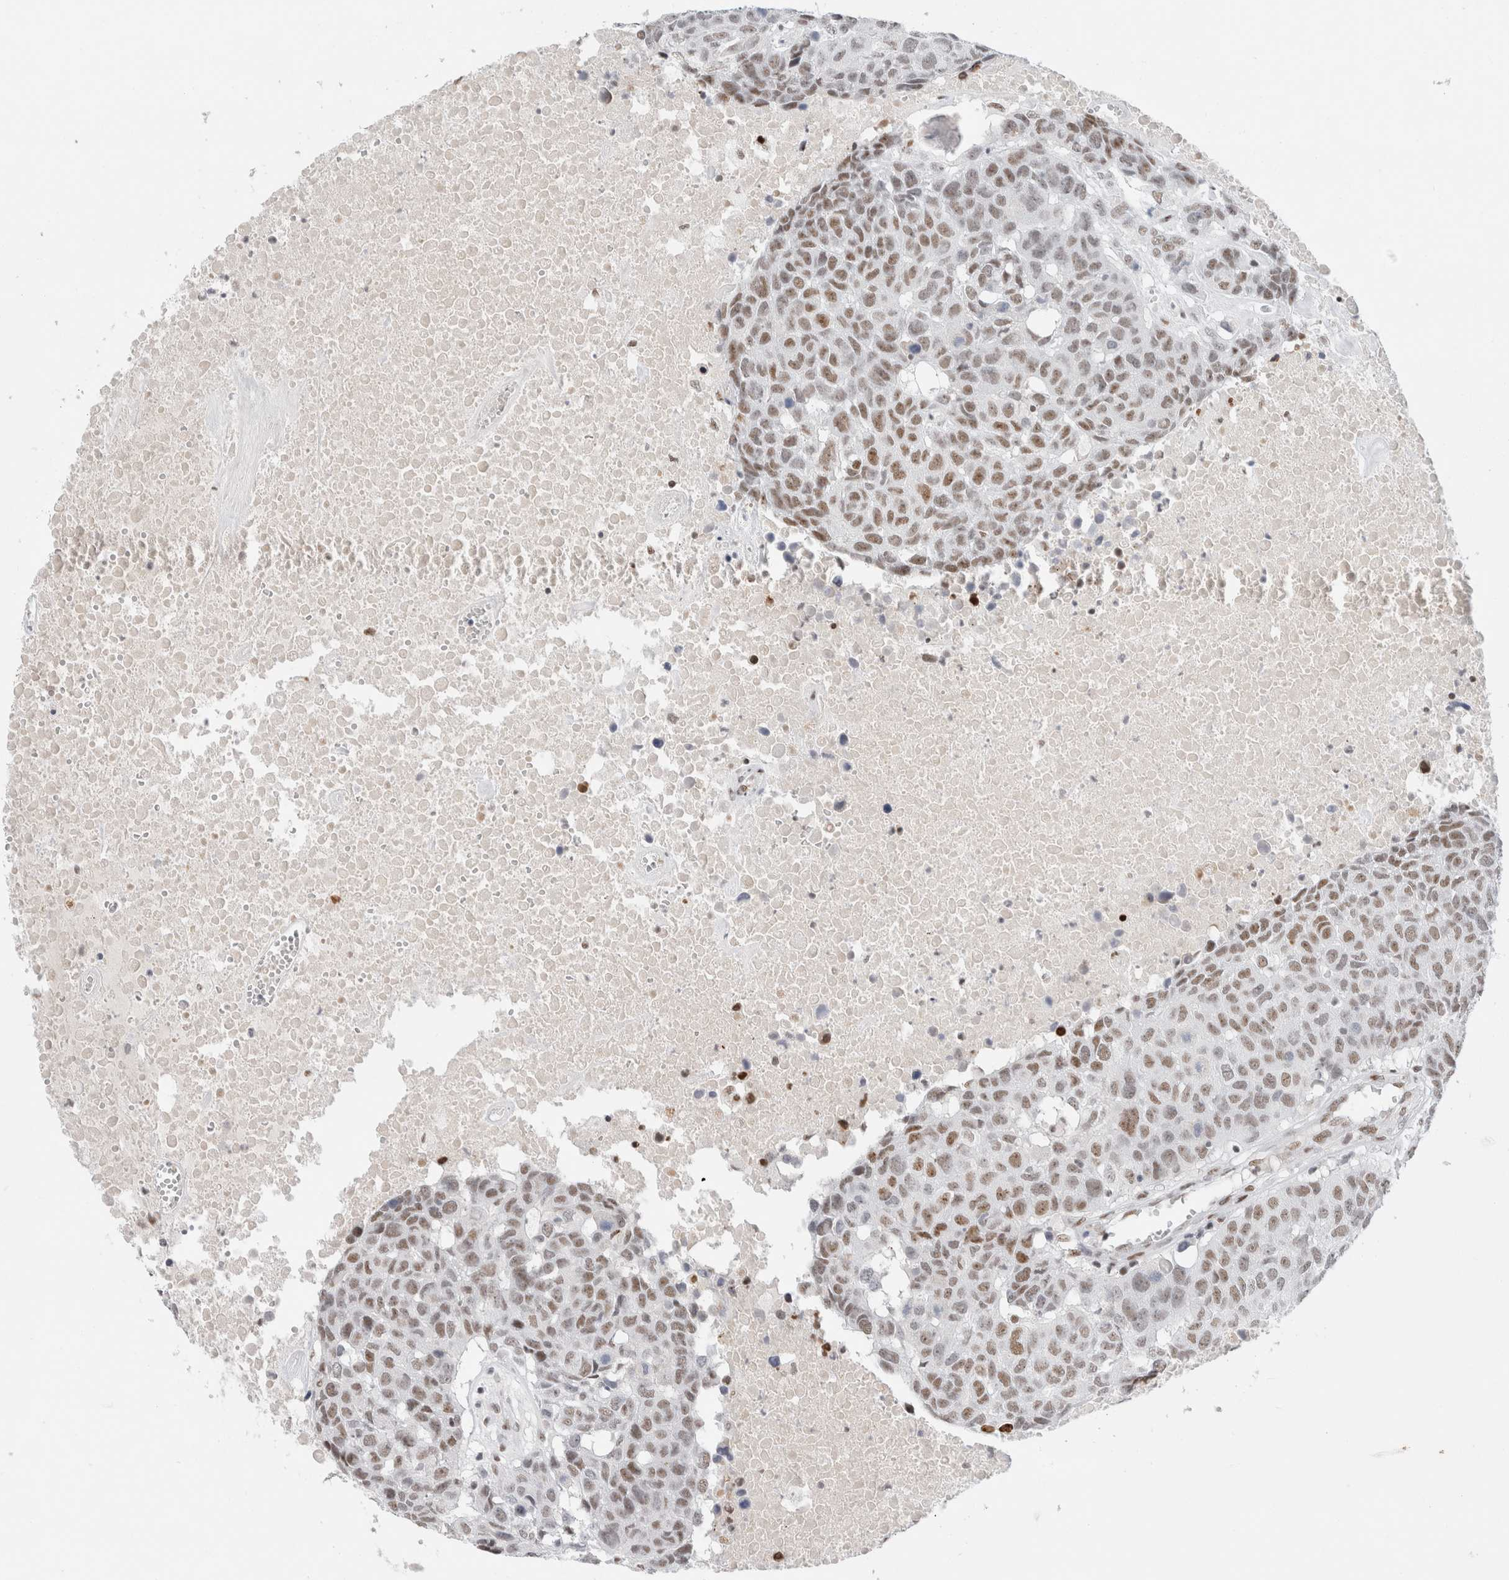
{"staining": {"intensity": "moderate", "quantity": ">75%", "location": "nuclear"}, "tissue": "head and neck cancer", "cell_type": "Tumor cells", "image_type": "cancer", "snomed": [{"axis": "morphology", "description": "Squamous cell carcinoma, NOS"}, {"axis": "topography", "description": "Head-Neck"}], "caption": "IHC image of head and neck squamous cell carcinoma stained for a protein (brown), which displays medium levels of moderate nuclear positivity in about >75% of tumor cells.", "gene": "COPS7A", "patient": {"sex": "male", "age": 66}}